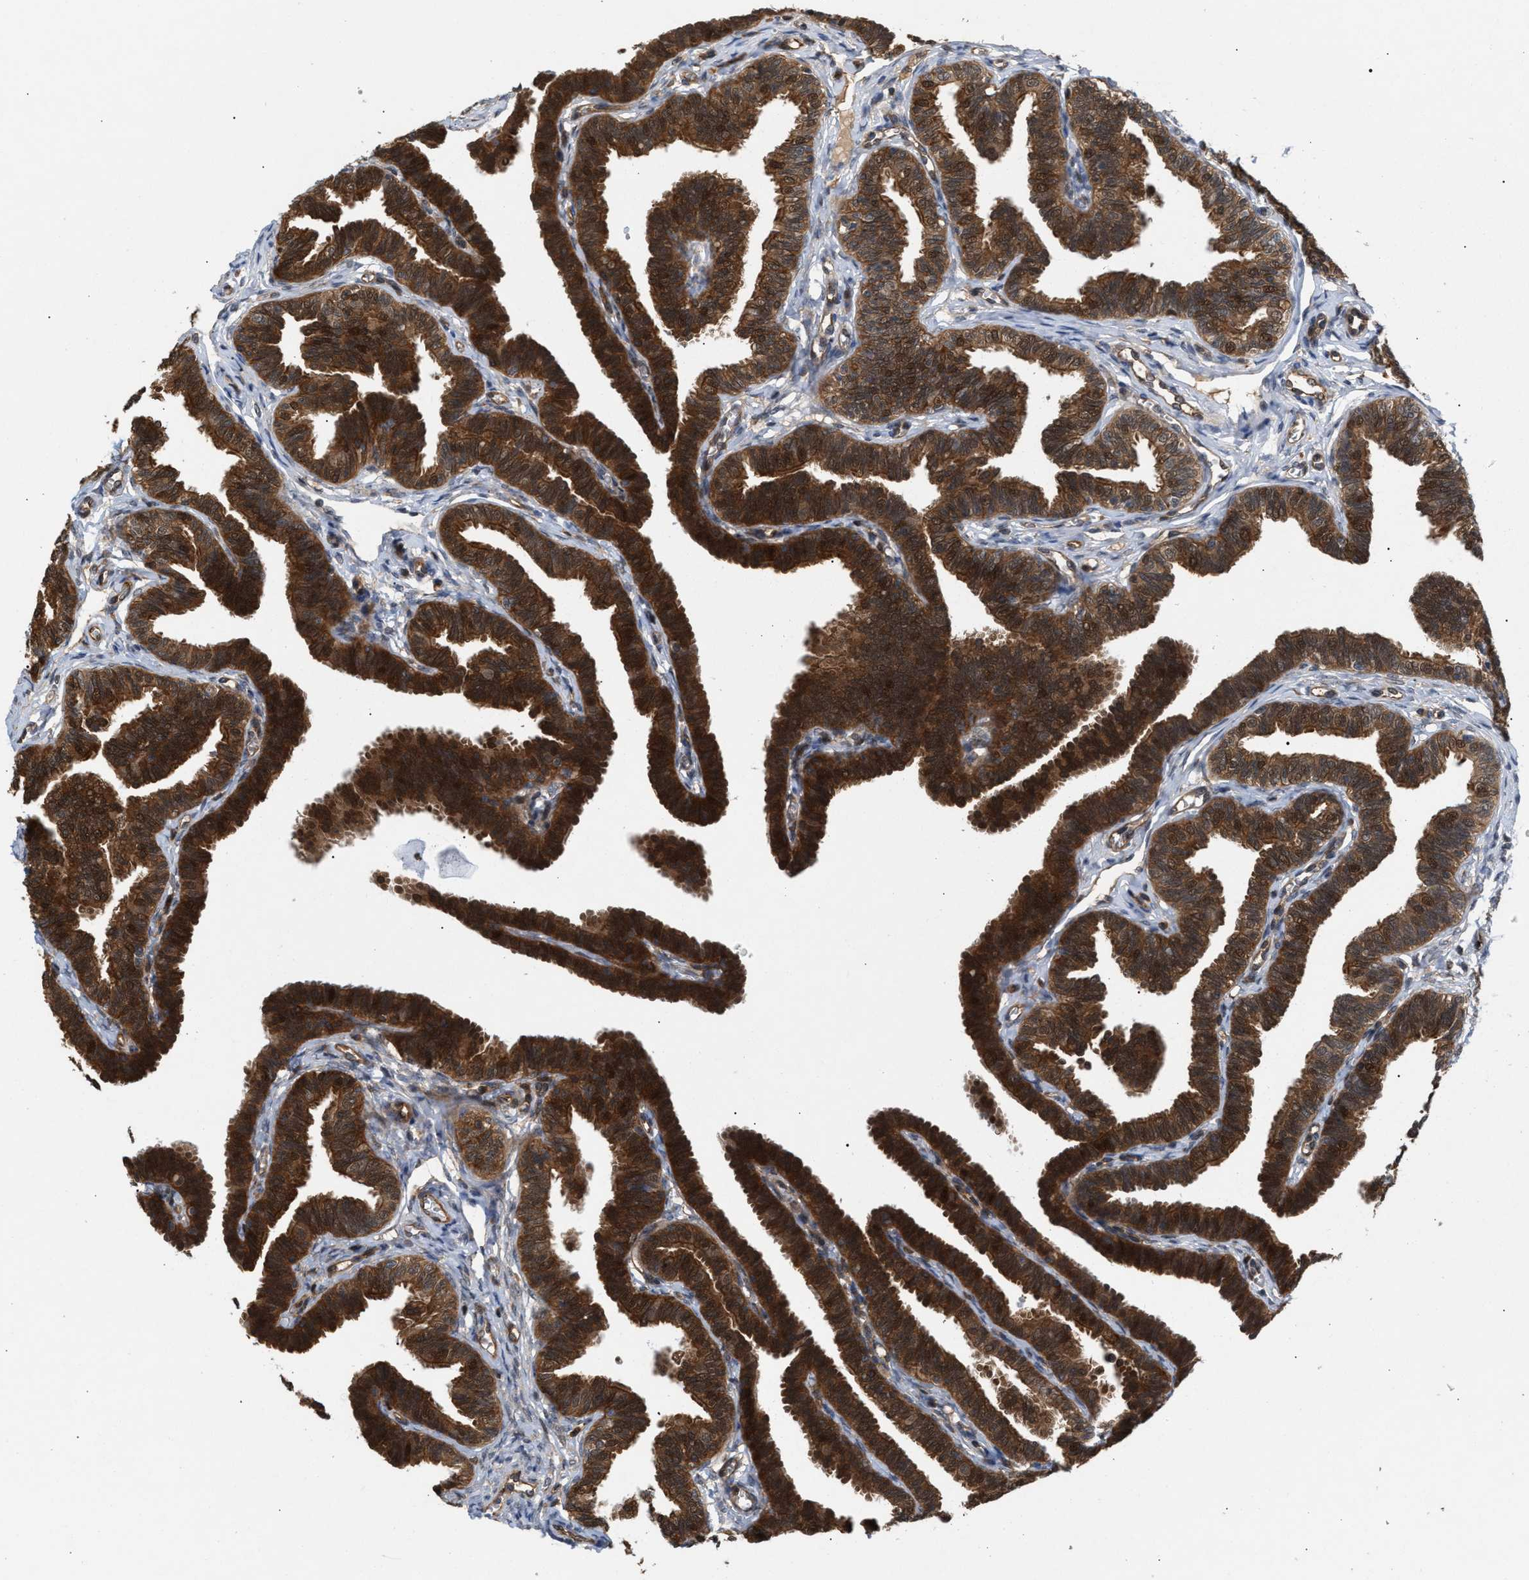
{"staining": {"intensity": "strong", "quantity": ">75%", "location": "cytoplasmic/membranous,nuclear"}, "tissue": "fallopian tube", "cell_type": "Glandular cells", "image_type": "normal", "snomed": [{"axis": "morphology", "description": "Normal tissue, NOS"}, {"axis": "topography", "description": "Fallopian tube"}, {"axis": "topography", "description": "Ovary"}], "caption": "An image showing strong cytoplasmic/membranous,nuclear expression in about >75% of glandular cells in normal fallopian tube, as visualized by brown immunohistochemical staining.", "gene": "GLOD4", "patient": {"sex": "female", "age": 23}}